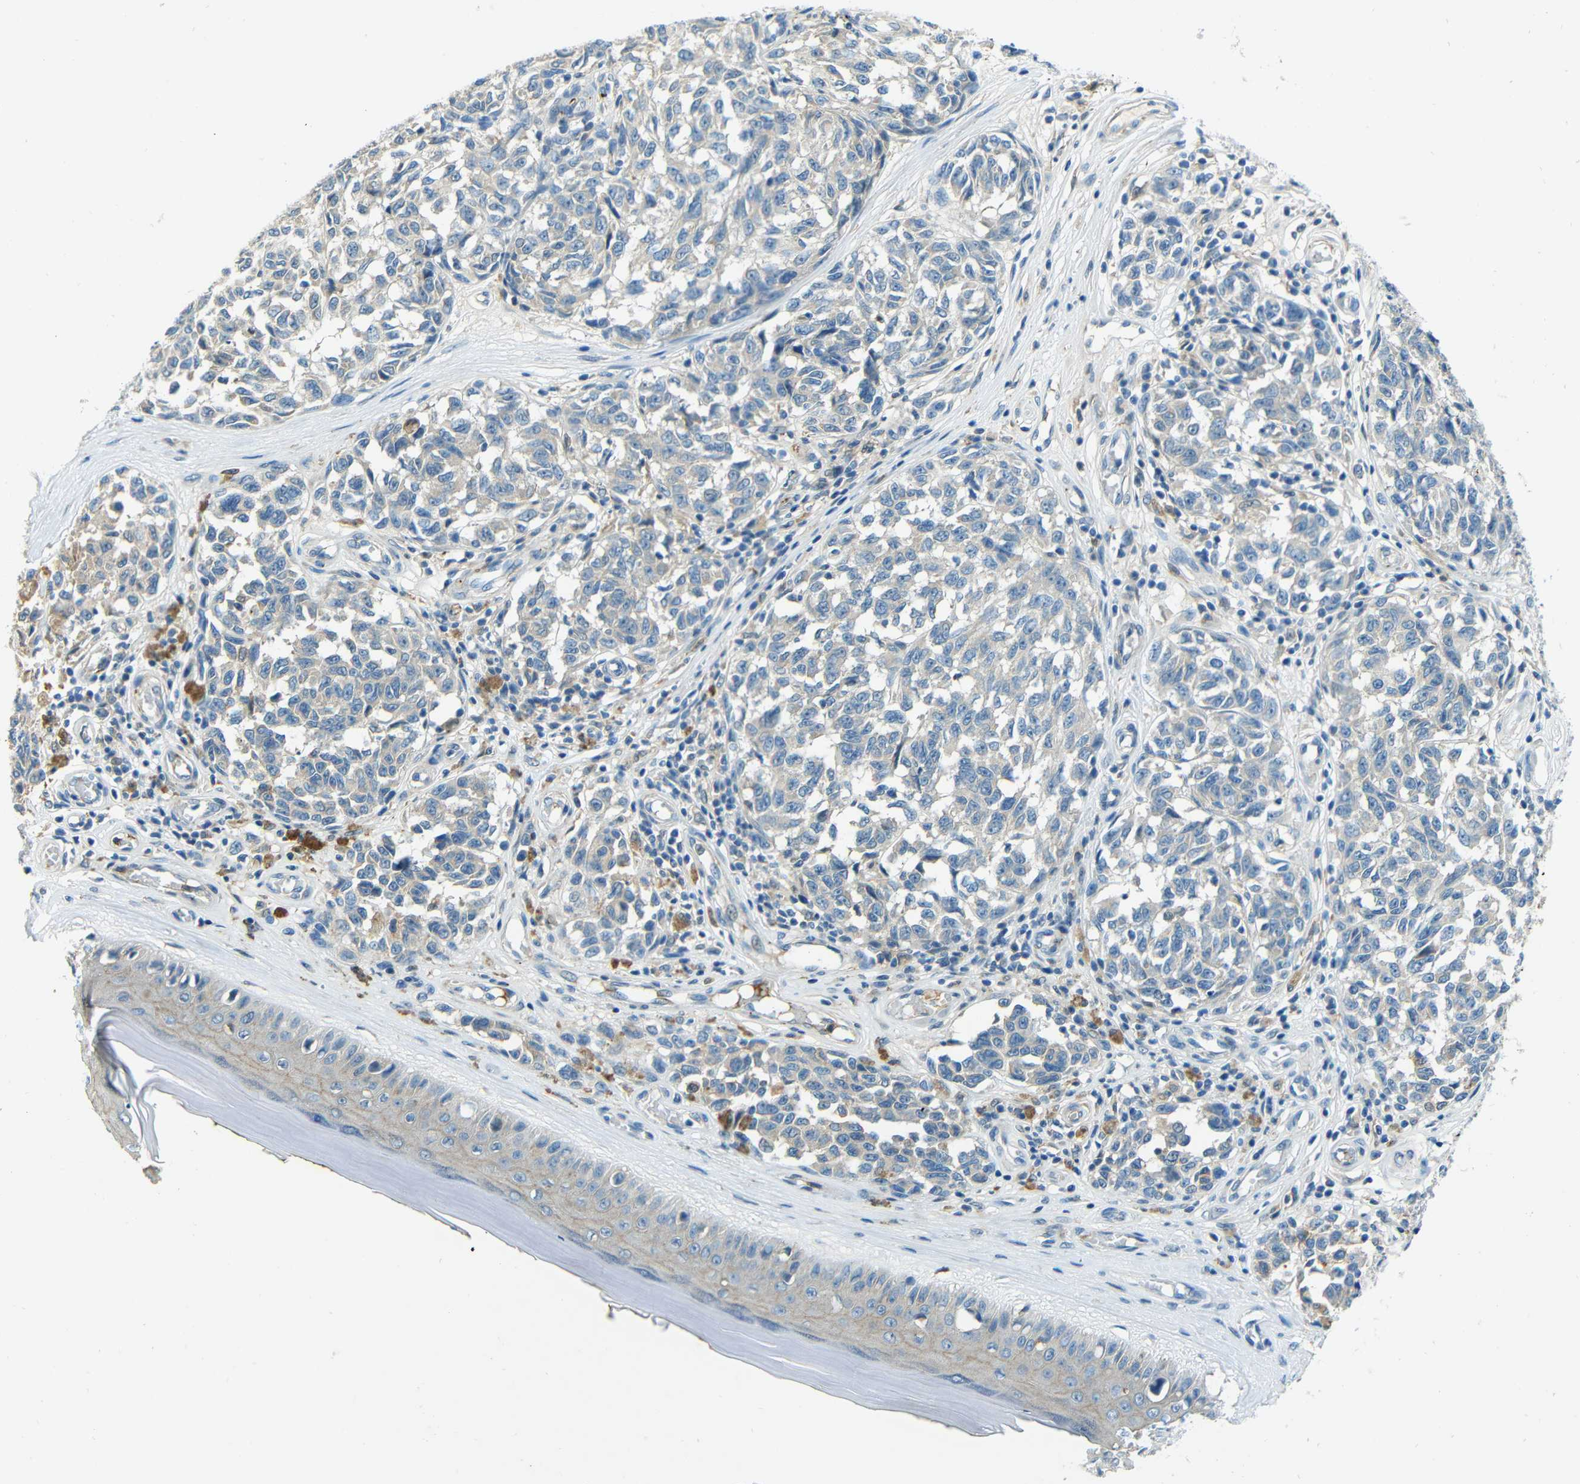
{"staining": {"intensity": "moderate", "quantity": "<25%", "location": "cytoplasmic/membranous"}, "tissue": "melanoma", "cell_type": "Tumor cells", "image_type": "cancer", "snomed": [{"axis": "morphology", "description": "Malignant melanoma, NOS"}, {"axis": "topography", "description": "Skin"}], "caption": "A brown stain labels moderate cytoplasmic/membranous staining of a protein in melanoma tumor cells.", "gene": "CYP26B1", "patient": {"sex": "female", "age": 64}}